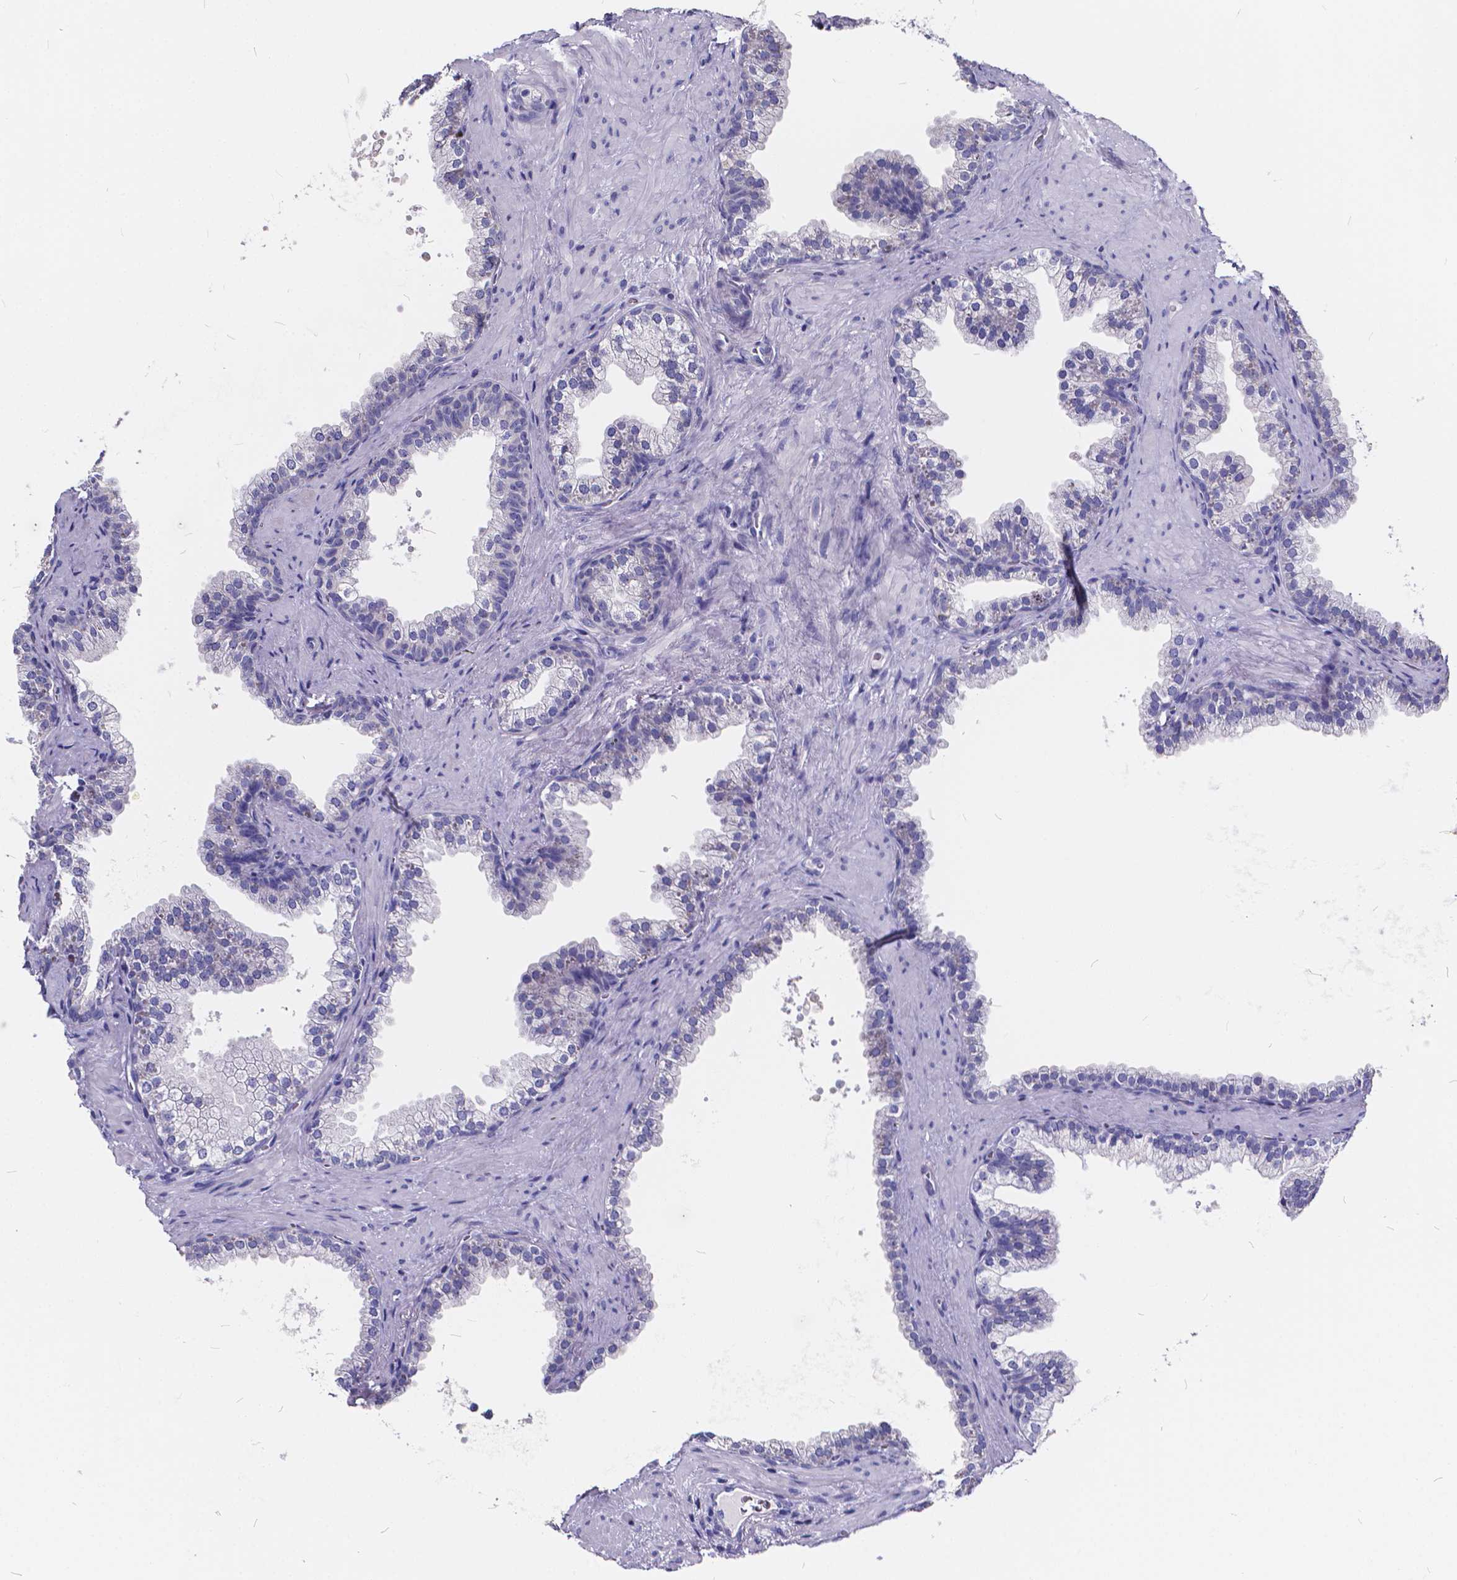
{"staining": {"intensity": "negative", "quantity": "none", "location": "none"}, "tissue": "prostate", "cell_type": "Glandular cells", "image_type": "normal", "snomed": [{"axis": "morphology", "description": "Normal tissue, NOS"}, {"axis": "topography", "description": "Prostate"}], "caption": "IHC of unremarkable human prostate reveals no staining in glandular cells. (DAB immunohistochemistry (IHC) with hematoxylin counter stain).", "gene": "SPEF2", "patient": {"sex": "male", "age": 79}}